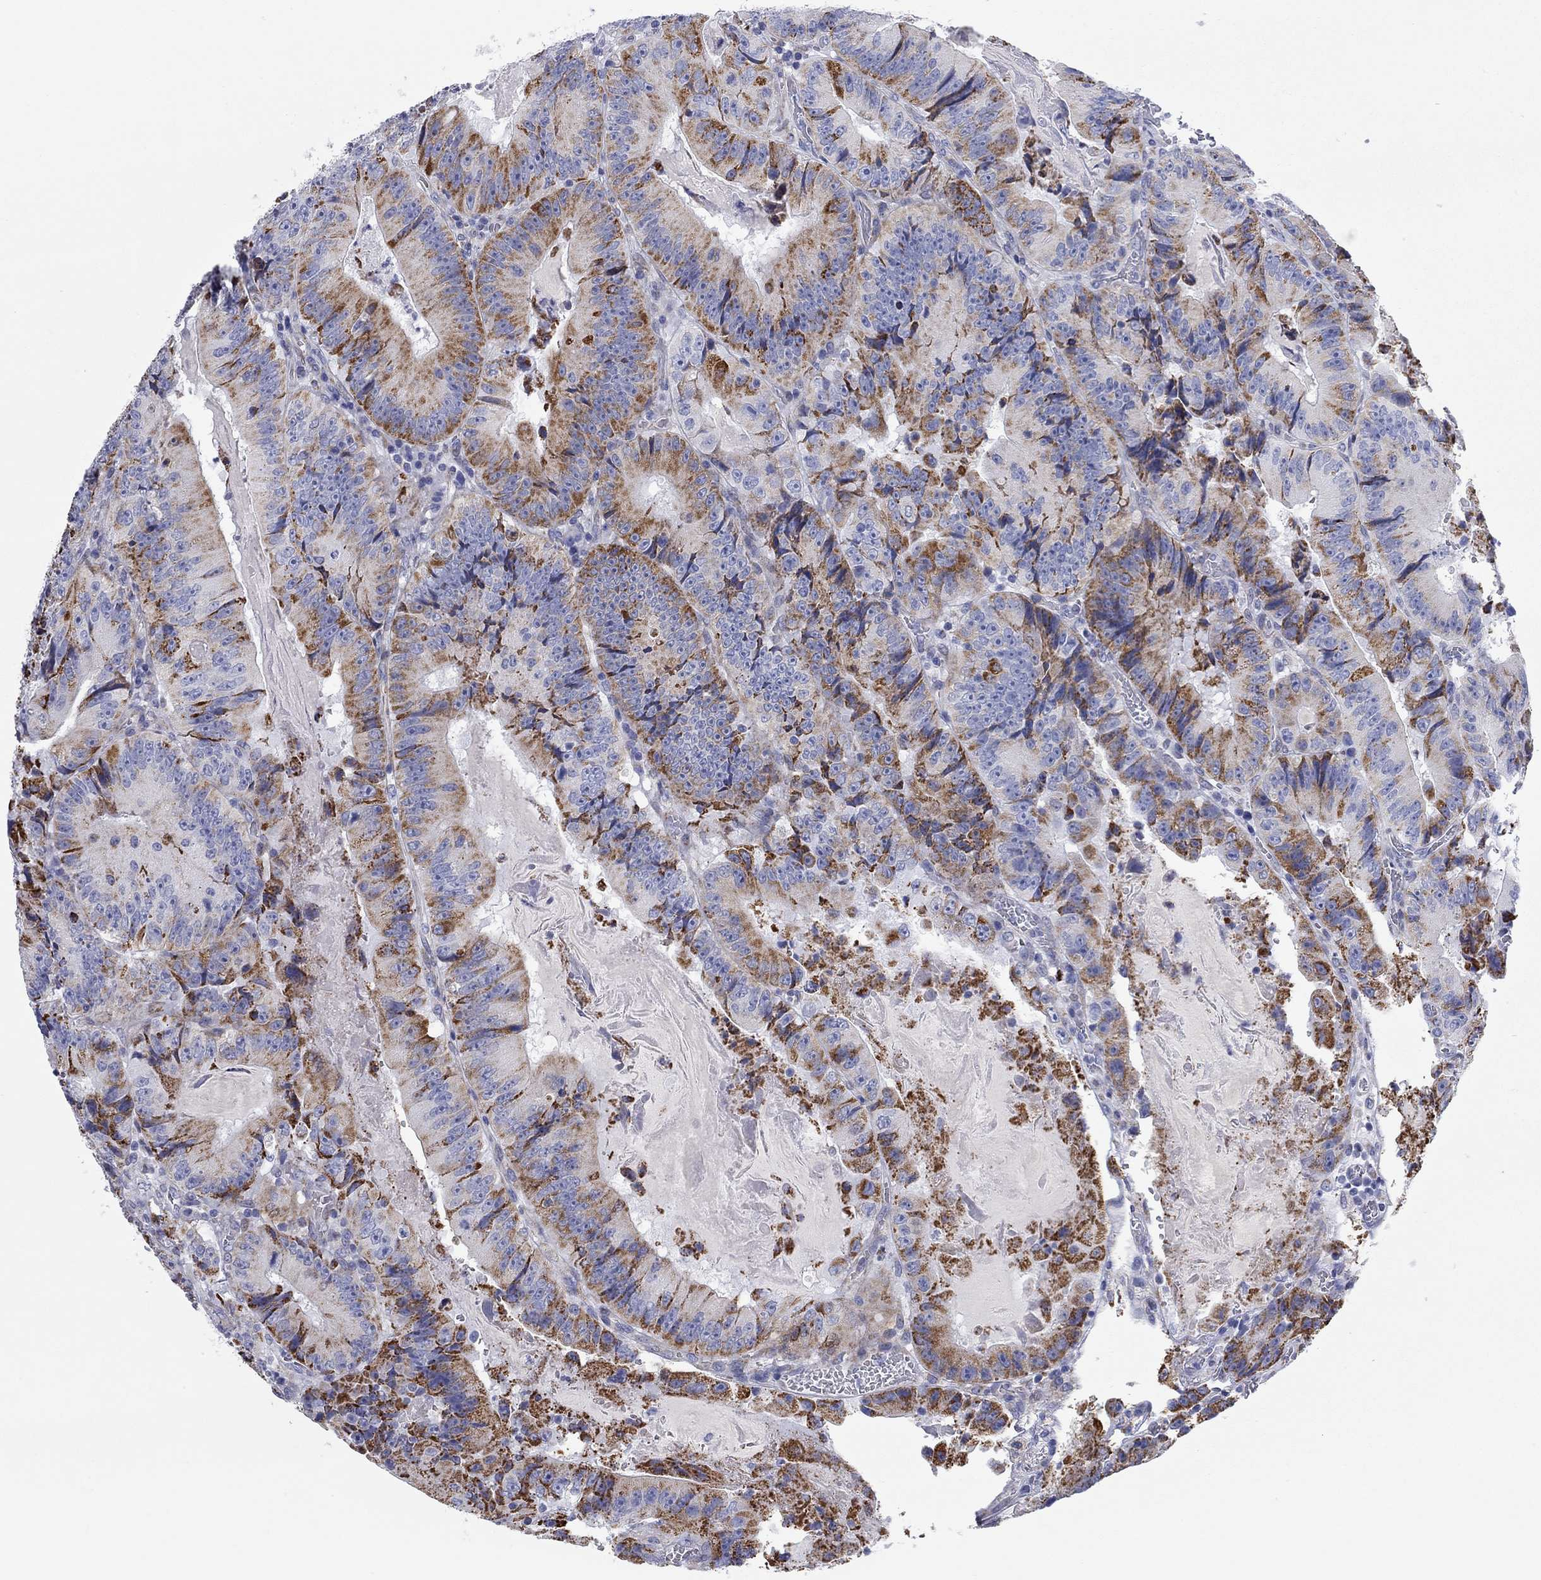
{"staining": {"intensity": "strong", "quantity": "25%-75%", "location": "cytoplasmic/membranous"}, "tissue": "colorectal cancer", "cell_type": "Tumor cells", "image_type": "cancer", "snomed": [{"axis": "morphology", "description": "Adenocarcinoma, NOS"}, {"axis": "topography", "description": "Colon"}], "caption": "Colorectal cancer stained with immunohistochemistry (IHC) shows strong cytoplasmic/membranous expression in about 25%-75% of tumor cells.", "gene": "CHI3L2", "patient": {"sex": "female", "age": 86}}